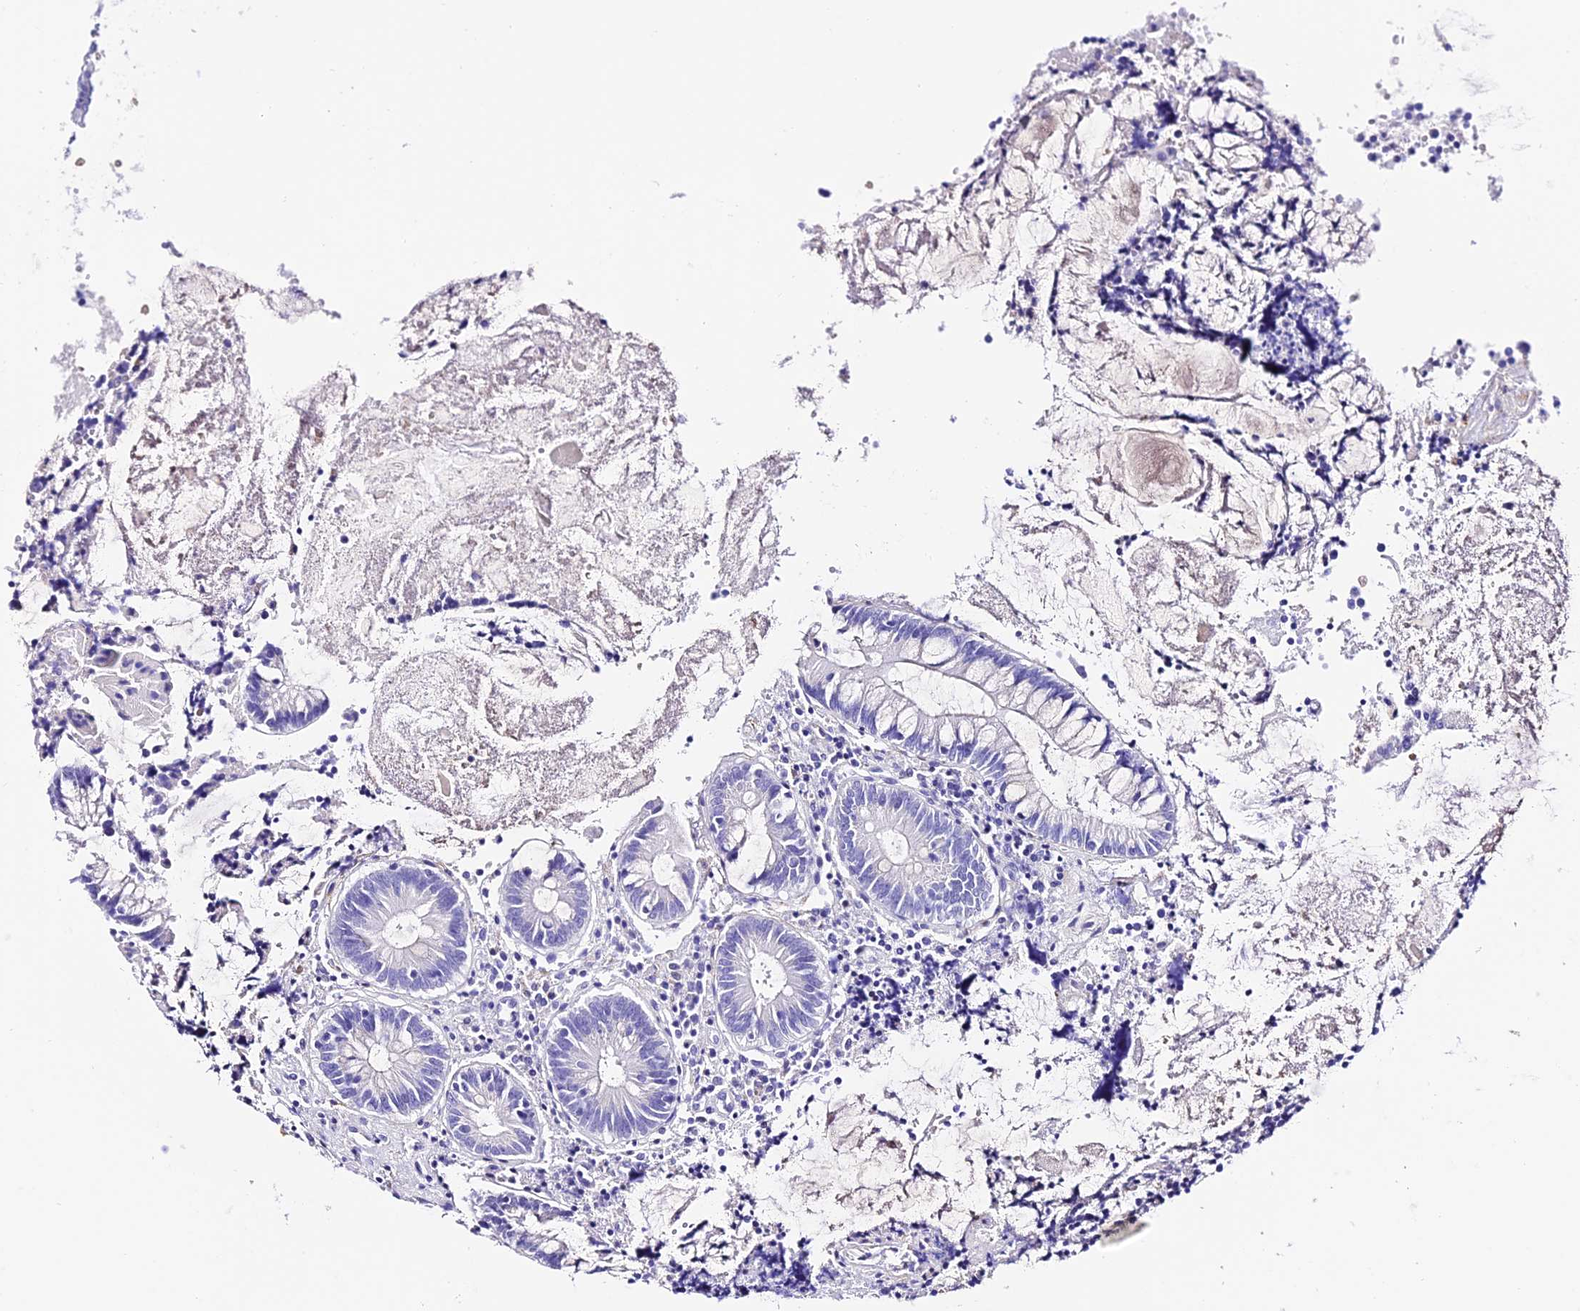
{"staining": {"intensity": "negative", "quantity": "none", "location": "none"}, "tissue": "appendix", "cell_type": "Glandular cells", "image_type": "normal", "snomed": [{"axis": "morphology", "description": "Normal tissue, NOS"}, {"axis": "topography", "description": "Appendix"}], "caption": "Glandular cells show no significant expression in unremarkable appendix. (DAB (3,3'-diaminobenzidine) immunohistochemistry, high magnification).", "gene": "TRMT44", "patient": {"sex": "female", "age": 54}}